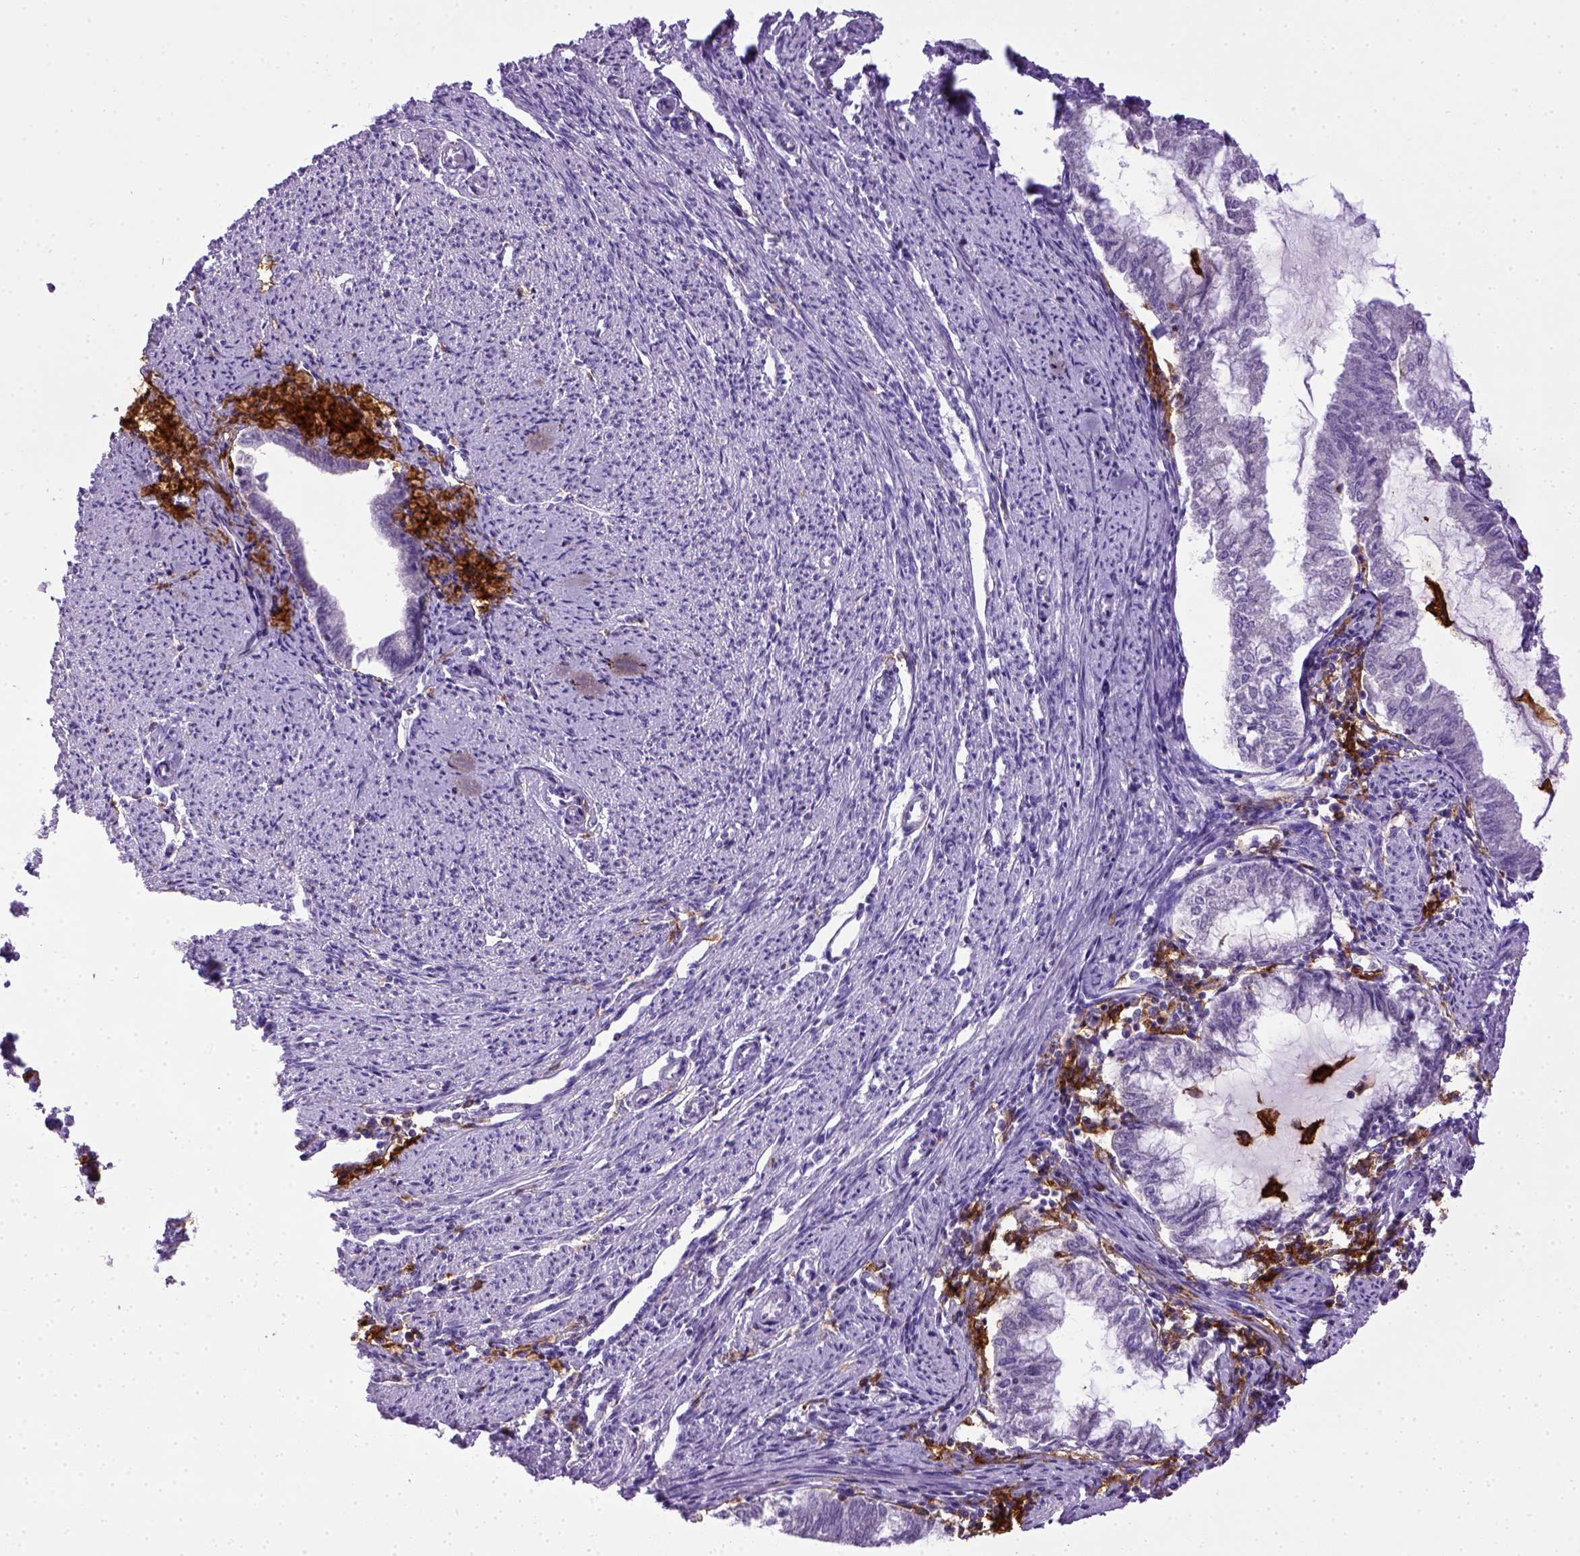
{"staining": {"intensity": "negative", "quantity": "none", "location": "none"}, "tissue": "endometrial cancer", "cell_type": "Tumor cells", "image_type": "cancer", "snomed": [{"axis": "morphology", "description": "Adenocarcinoma, NOS"}, {"axis": "topography", "description": "Endometrium"}], "caption": "High power microscopy micrograph of an IHC micrograph of endometrial cancer (adenocarcinoma), revealing no significant expression in tumor cells. Nuclei are stained in blue.", "gene": "ITGAX", "patient": {"sex": "female", "age": 79}}